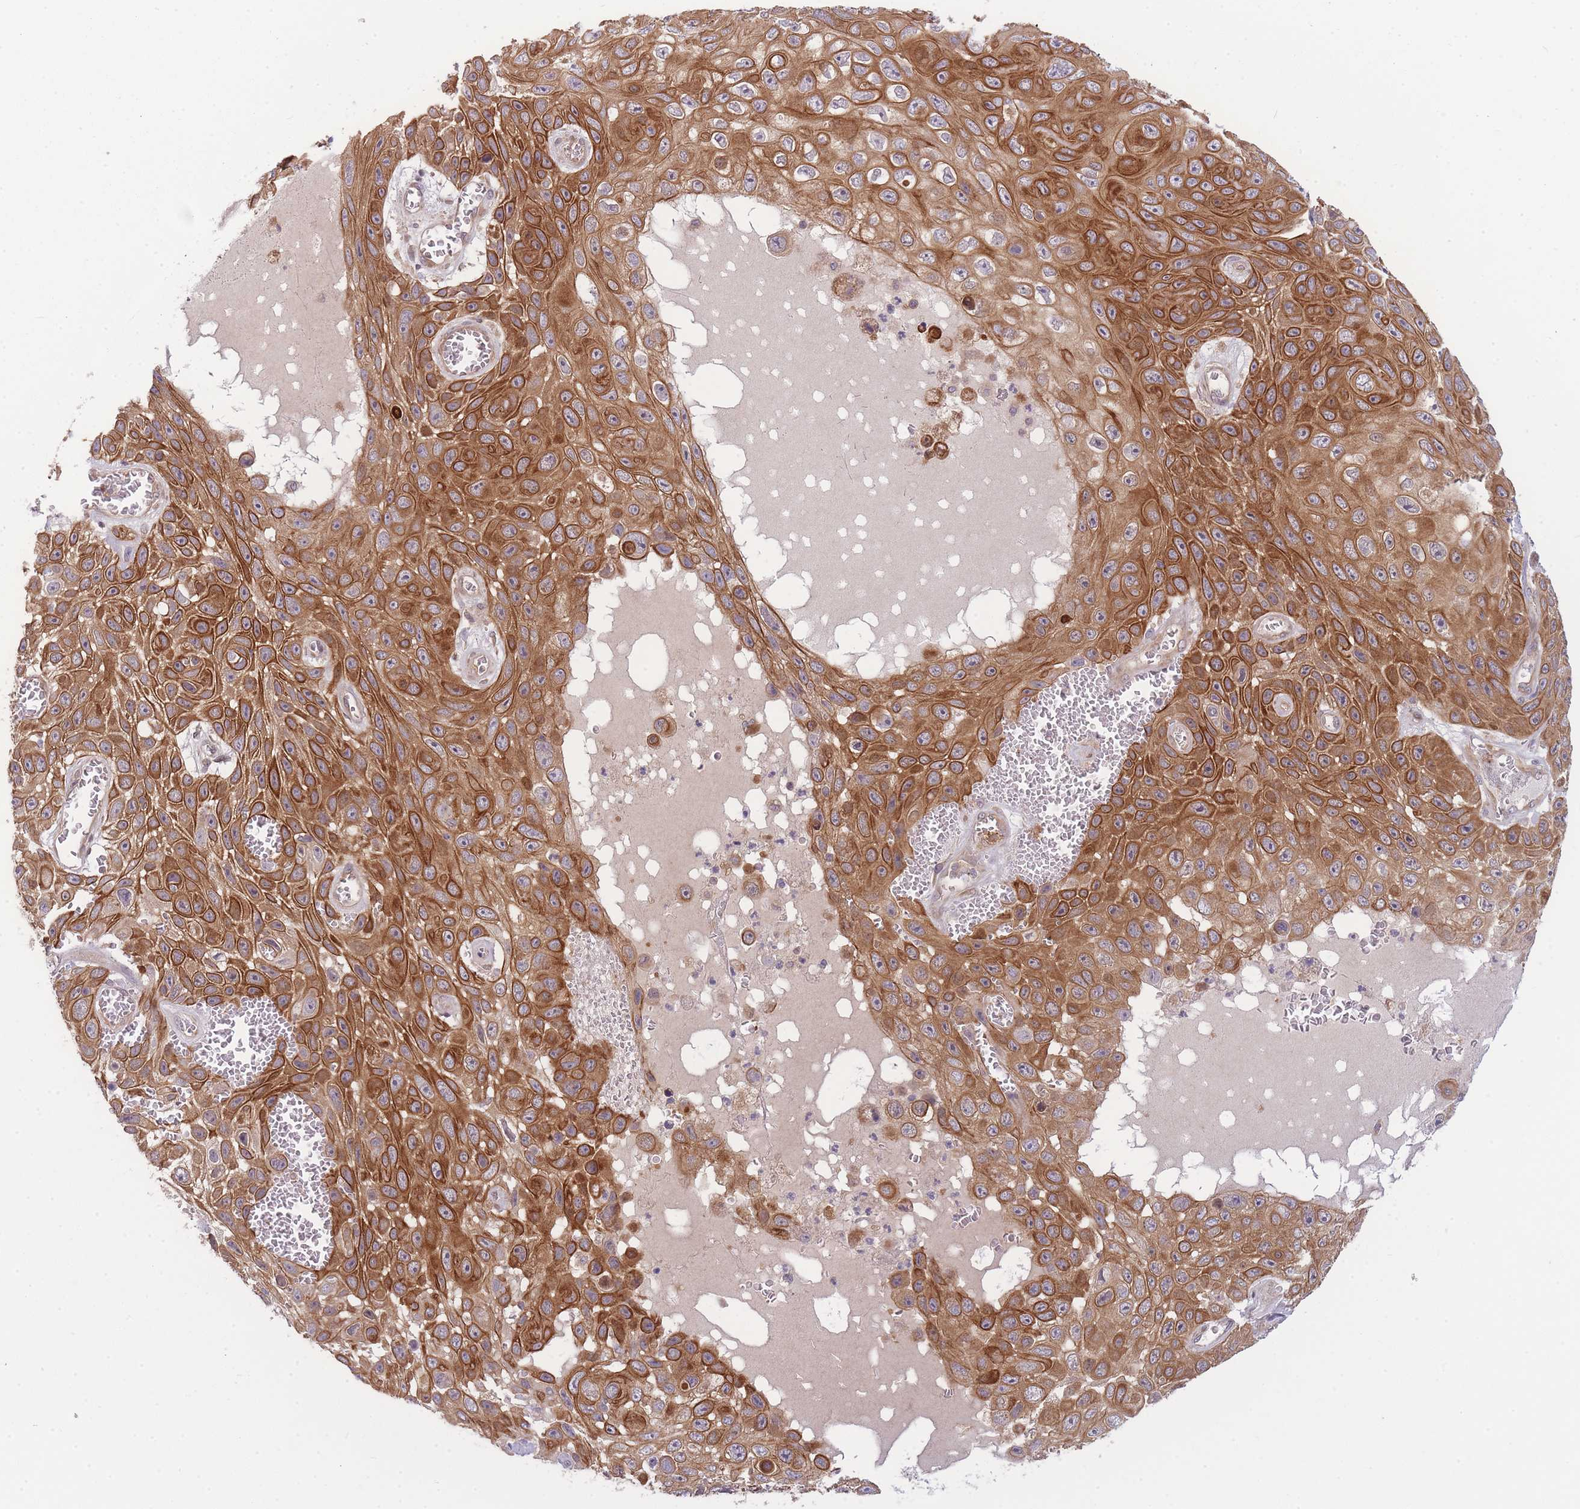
{"staining": {"intensity": "moderate", "quantity": ">75%", "location": "cytoplasmic/membranous"}, "tissue": "skin cancer", "cell_type": "Tumor cells", "image_type": "cancer", "snomed": [{"axis": "morphology", "description": "Squamous cell carcinoma, NOS"}, {"axis": "topography", "description": "Skin"}], "caption": "Brown immunohistochemical staining in human skin squamous cell carcinoma exhibits moderate cytoplasmic/membranous staining in approximately >75% of tumor cells.", "gene": "PFDN6", "patient": {"sex": "male", "age": 82}}